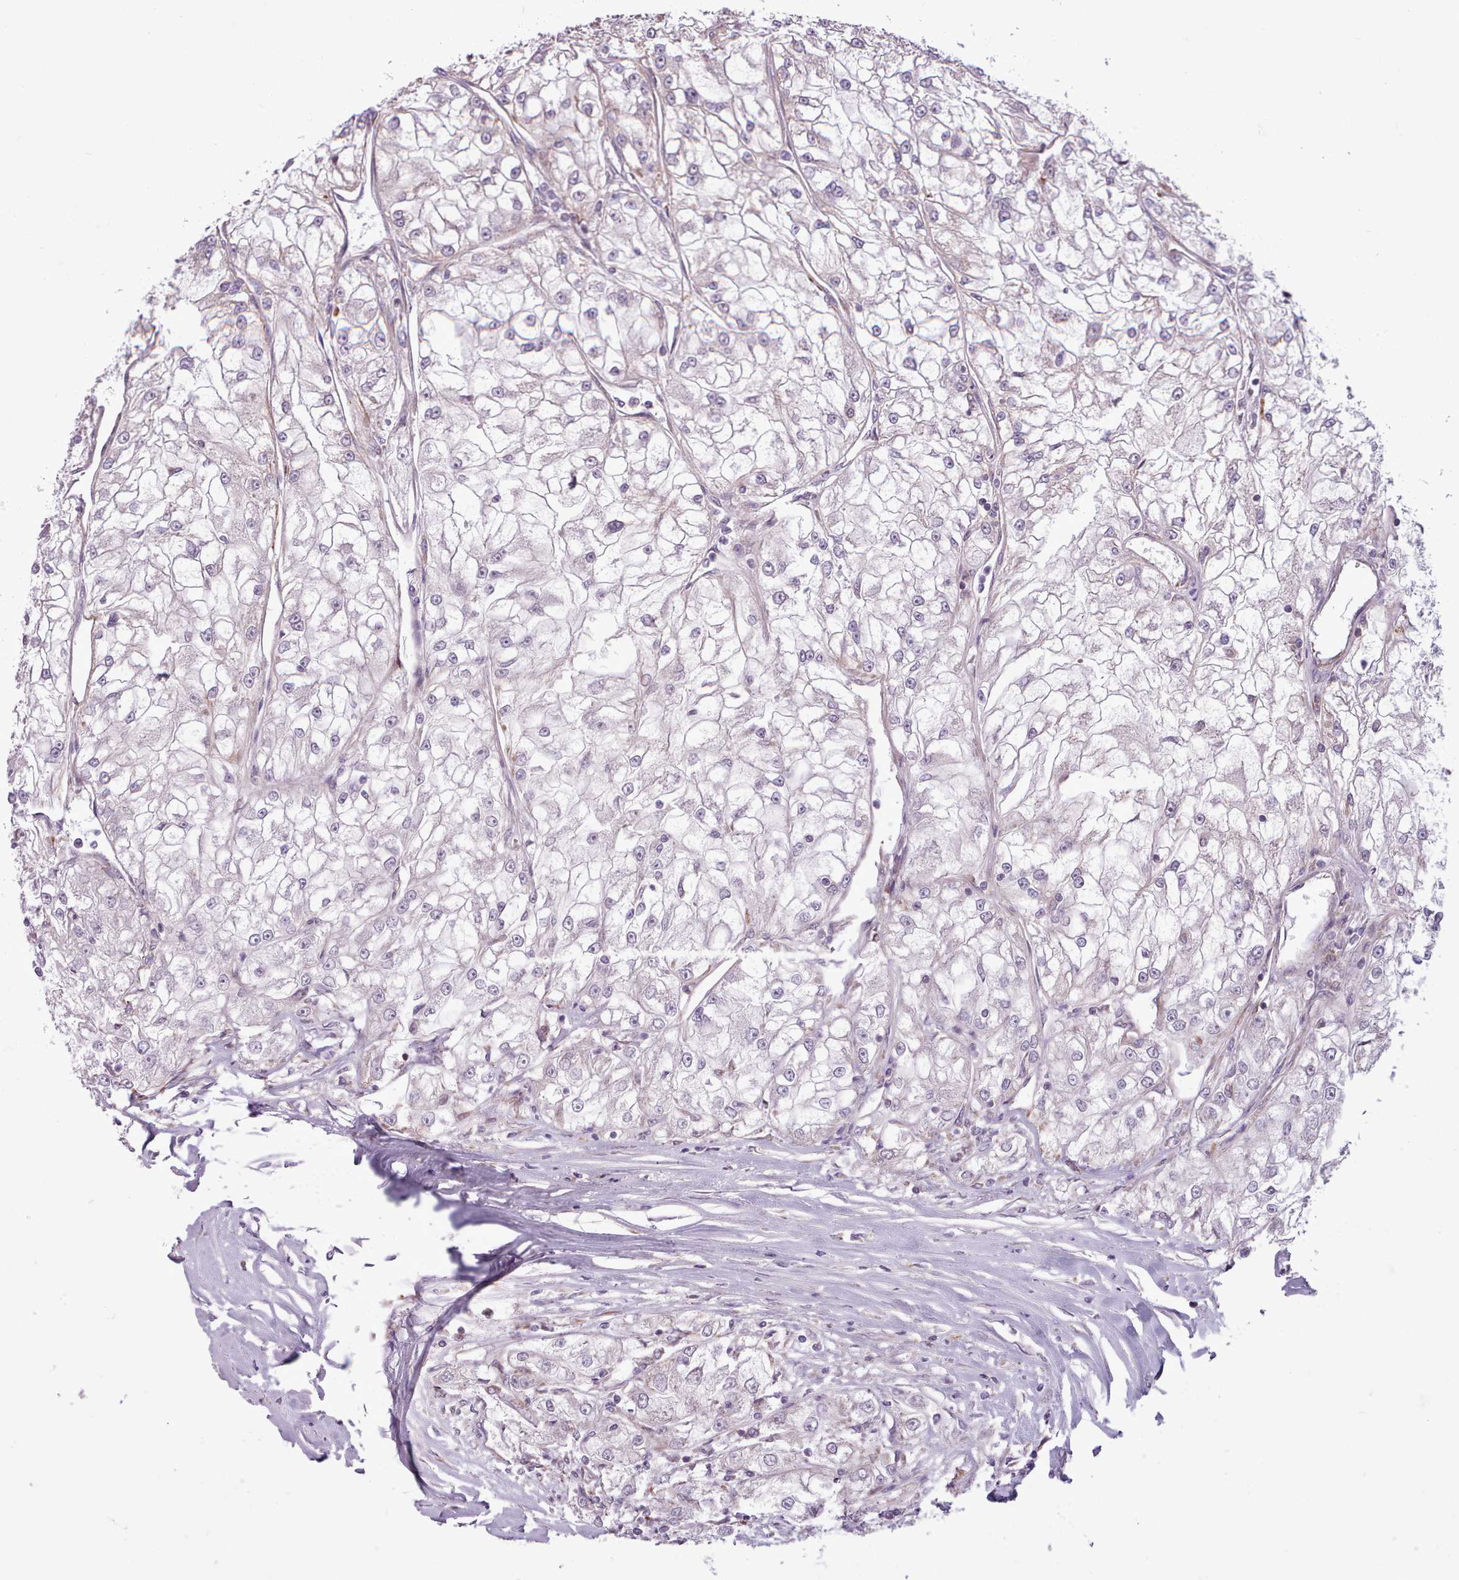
{"staining": {"intensity": "negative", "quantity": "none", "location": "none"}, "tissue": "renal cancer", "cell_type": "Tumor cells", "image_type": "cancer", "snomed": [{"axis": "morphology", "description": "Adenocarcinoma, NOS"}, {"axis": "topography", "description": "Kidney"}], "caption": "High magnification brightfield microscopy of adenocarcinoma (renal) stained with DAB (brown) and counterstained with hematoxylin (blue): tumor cells show no significant positivity.", "gene": "AVL9", "patient": {"sex": "female", "age": 72}}